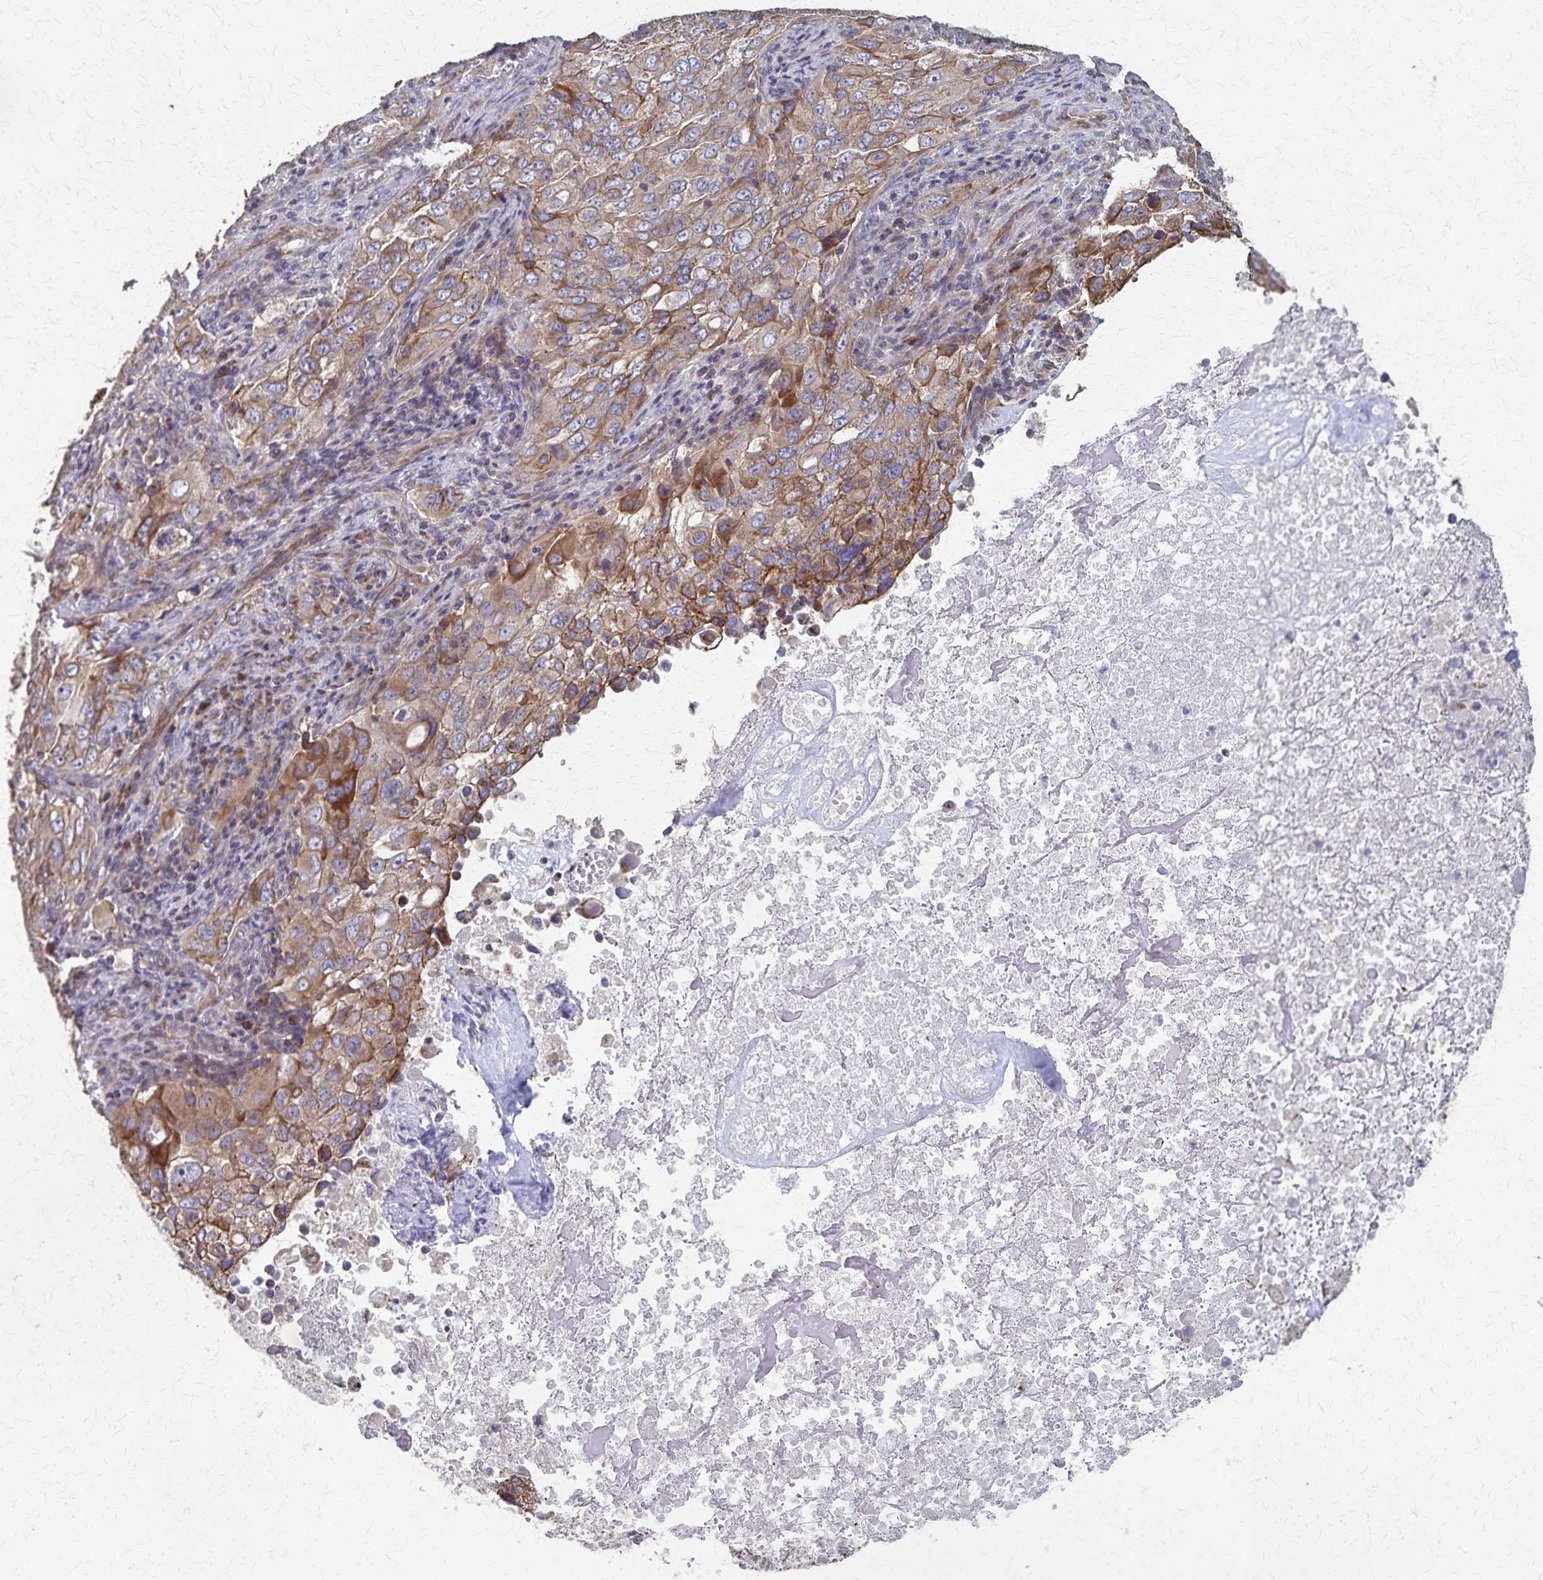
{"staining": {"intensity": "moderate", "quantity": ">75%", "location": "cytoplasmic/membranous"}, "tissue": "lung cancer", "cell_type": "Tumor cells", "image_type": "cancer", "snomed": [{"axis": "morphology", "description": "Adenocarcinoma, NOS"}, {"axis": "morphology", "description": "Adenocarcinoma, metastatic, NOS"}, {"axis": "topography", "description": "Lymph node"}, {"axis": "topography", "description": "Lung"}], "caption": "Moderate cytoplasmic/membranous positivity is appreciated in about >75% of tumor cells in adenocarcinoma (lung).", "gene": "PGAP2", "patient": {"sex": "female", "age": 42}}